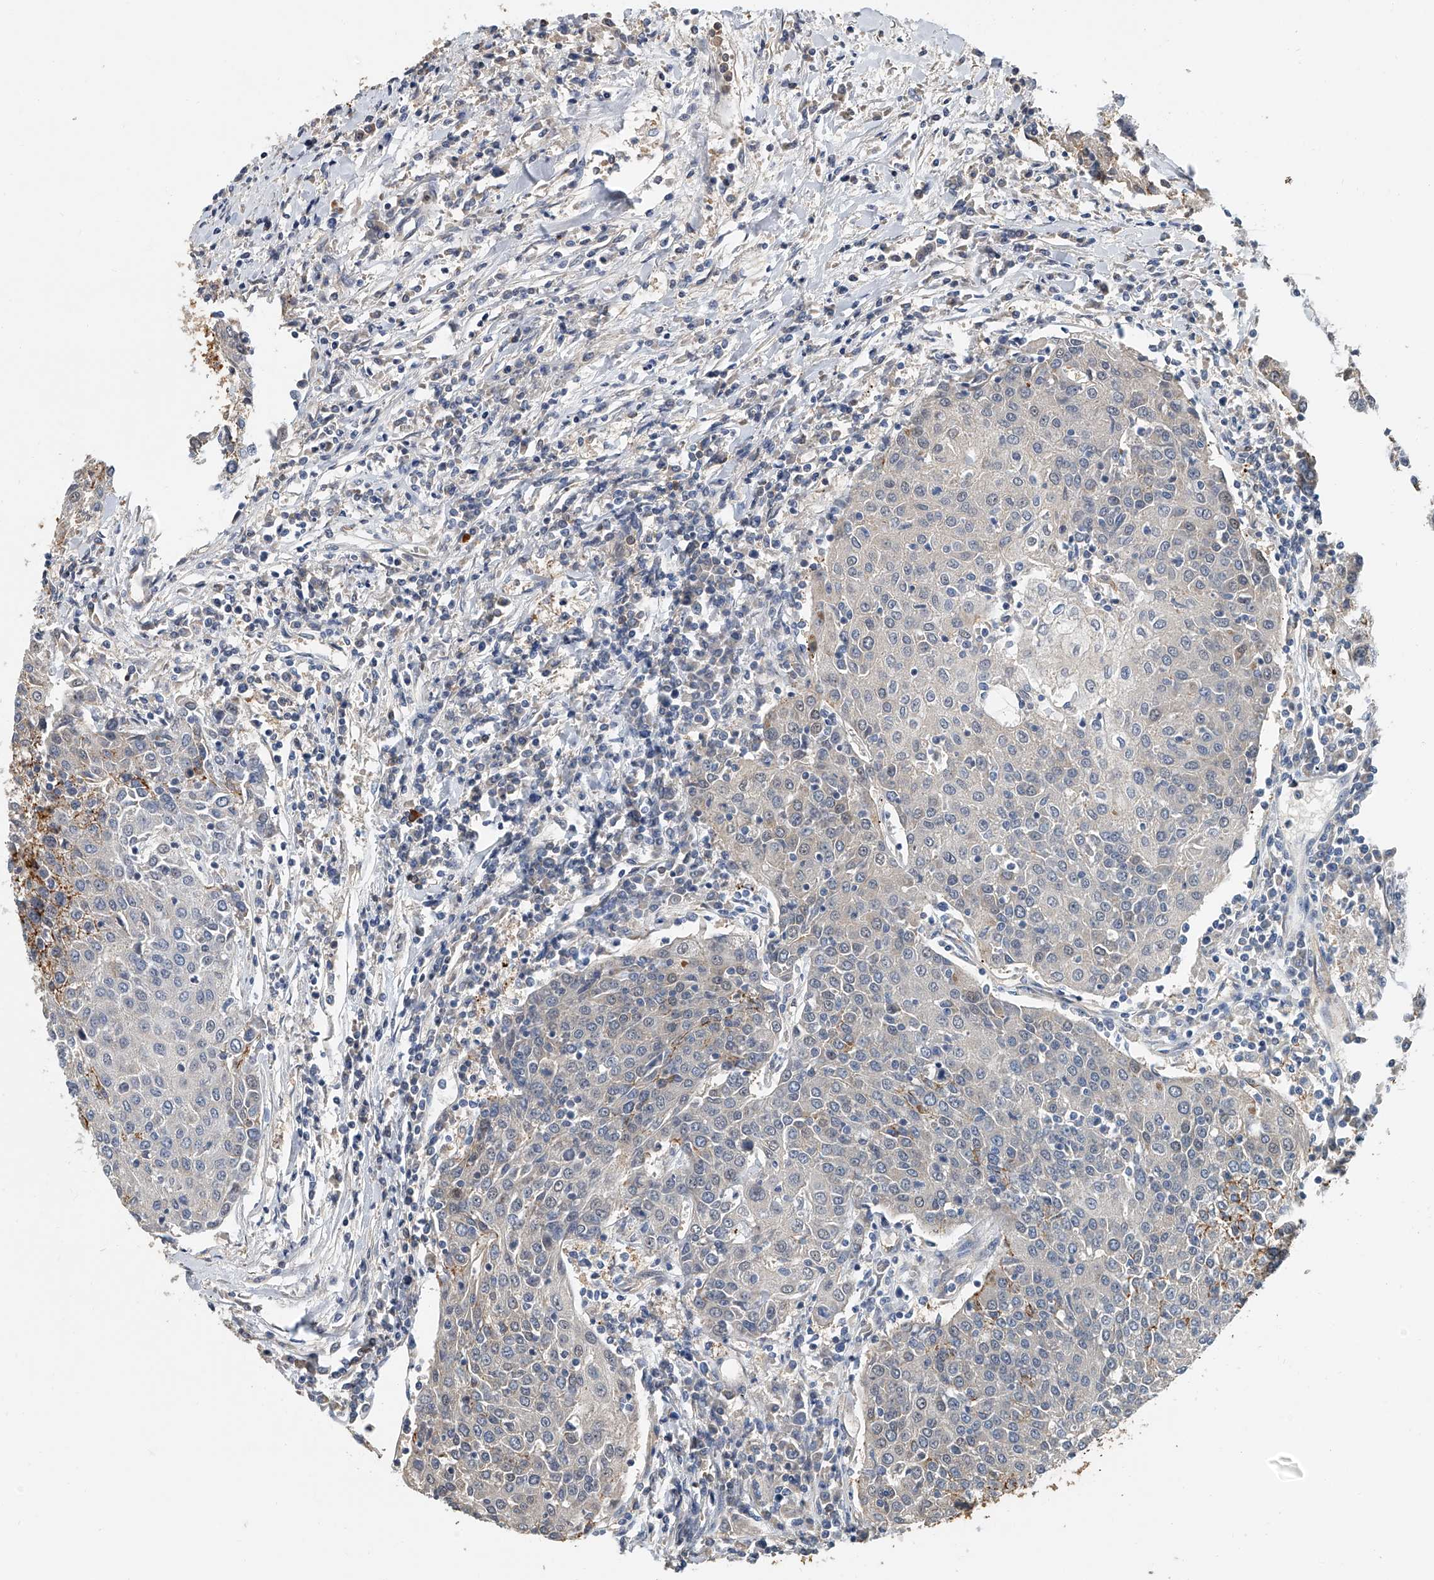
{"staining": {"intensity": "negative", "quantity": "none", "location": "none"}, "tissue": "urothelial cancer", "cell_type": "Tumor cells", "image_type": "cancer", "snomed": [{"axis": "morphology", "description": "Urothelial carcinoma, High grade"}, {"axis": "topography", "description": "Urinary bladder"}], "caption": "Immunohistochemistry of urothelial carcinoma (high-grade) exhibits no staining in tumor cells.", "gene": "CD200", "patient": {"sex": "female", "age": 85}}